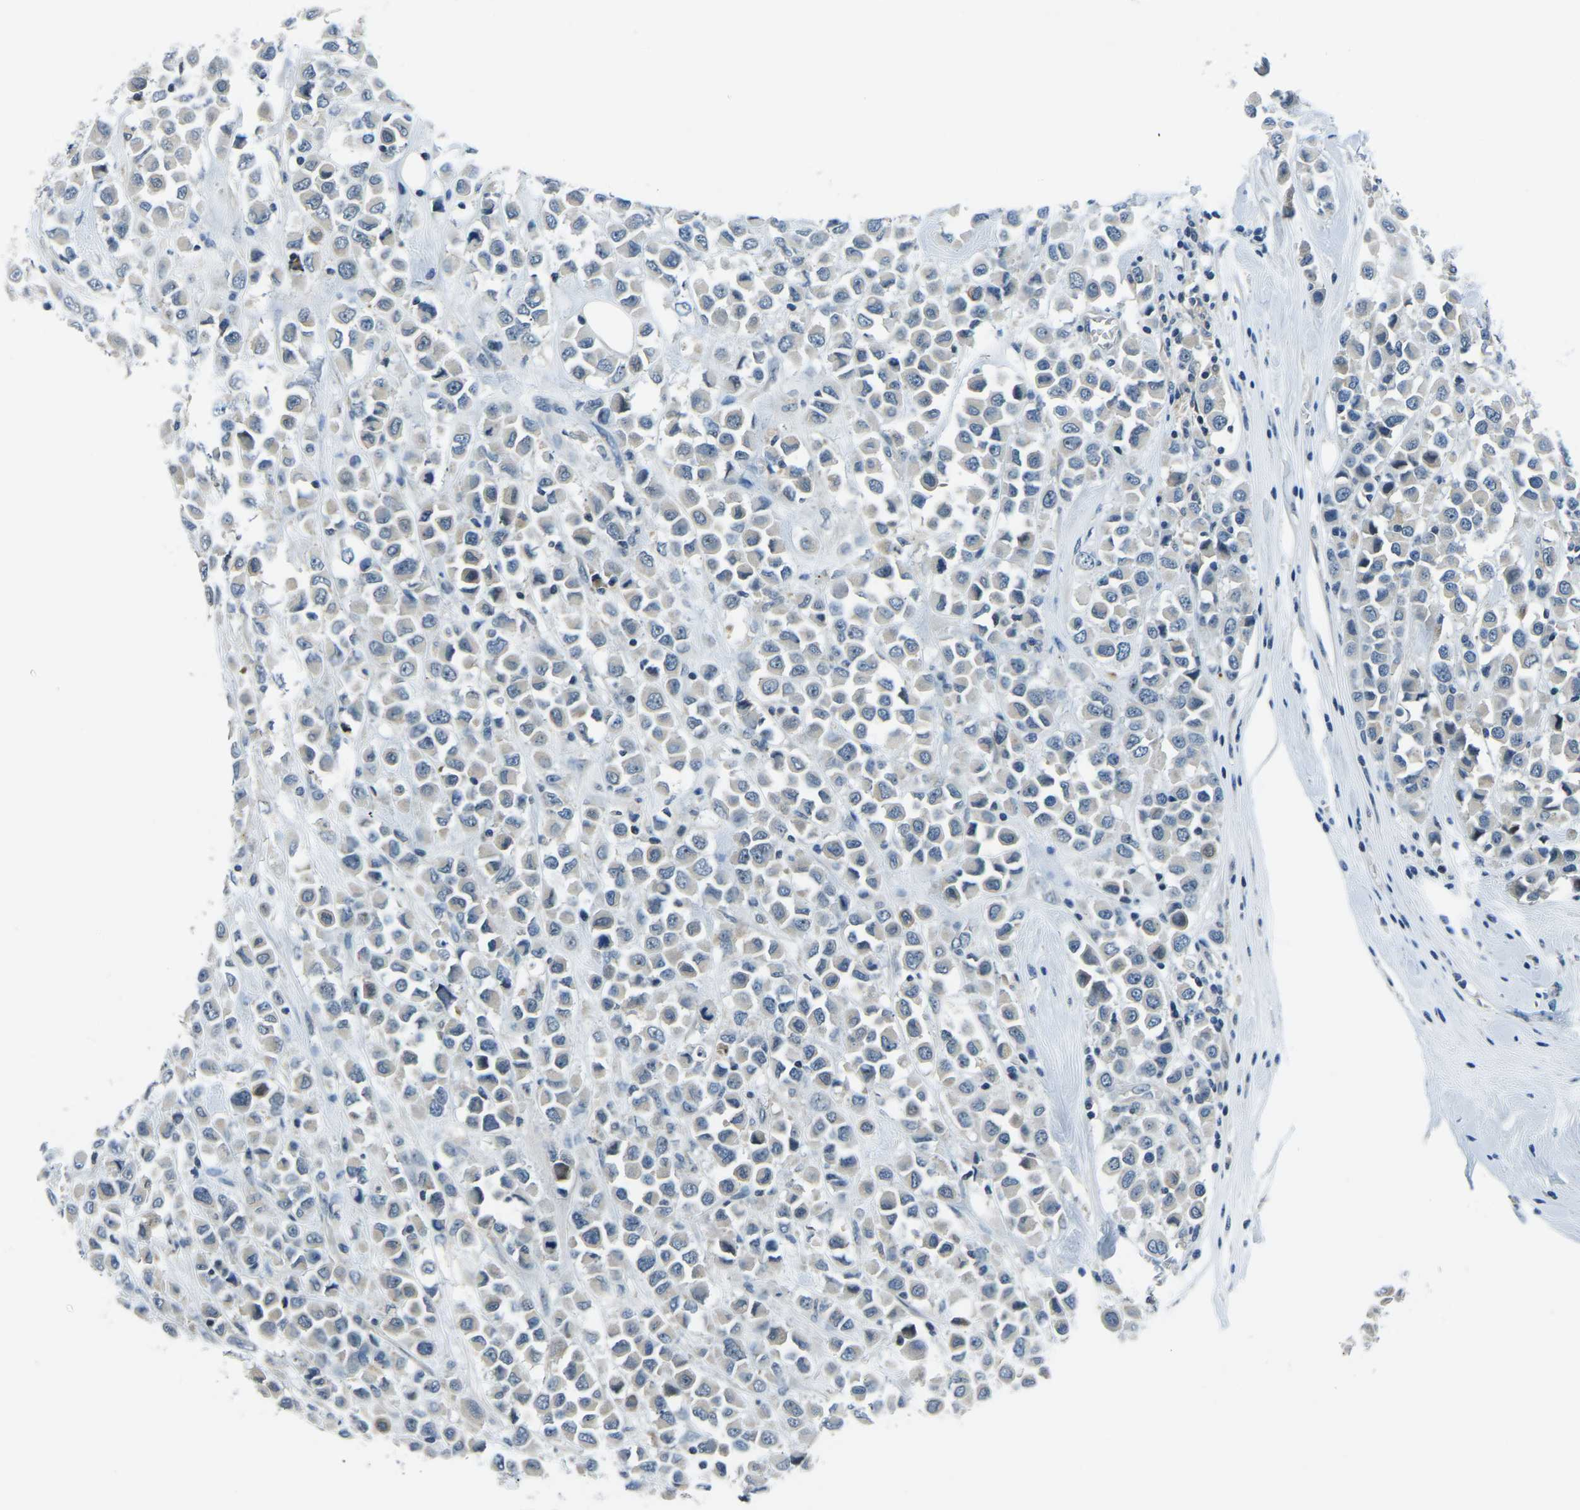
{"staining": {"intensity": "weak", "quantity": "<25%", "location": "cytoplasmic/membranous"}, "tissue": "breast cancer", "cell_type": "Tumor cells", "image_type": "cancer", "snomed": [{"axis": "morphology", "description": "Duct carcinoma"}, {"axis": "topography", "description": "Breast"}], "caption": "Breast intraductal carcinoma stained for a protein using immunohistochemistry demonstrates no staining tumor cells.", "gene": "RRP1", "patient": {"sex": "female", "age": 61}}